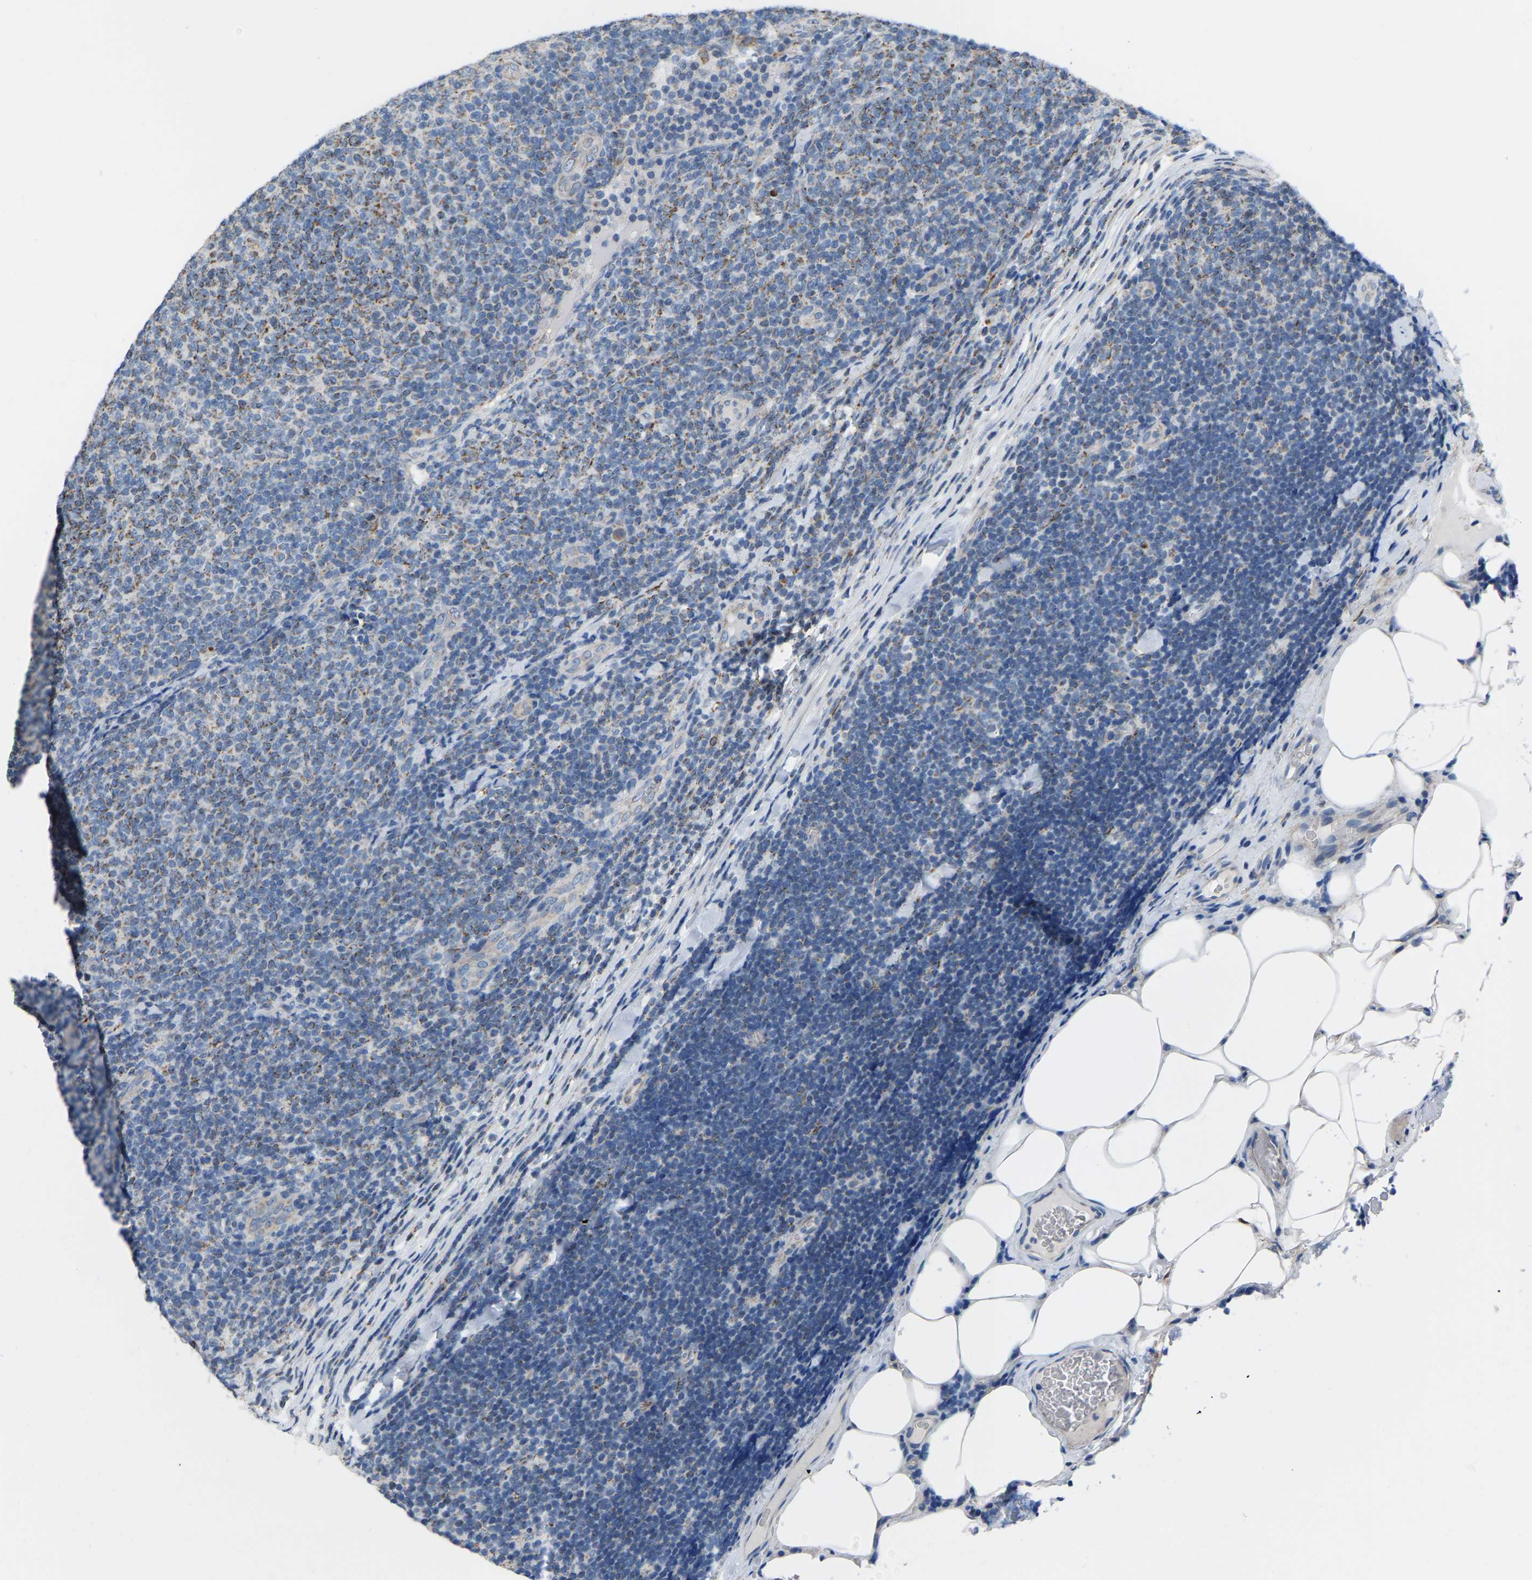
{"staining": {"intensity": "moderate", "quantity": "<25%", "location": "cytoplasmic/membranous"}, "tissue": "lymphoma", "cell_type": "Tumor cells", "image_type": "cancer", "snomed": [{"axis": "morphology", "description": "Malignant lymphoma, non-Hodgkin's type, Low grade"}, {"axis": "topography", "description": "Lymph node"}], "caption": "Human lymphoma stained with a protein marker reveals moderate staining in tumor cells.", "gene": "BCL10", "patient": {"sex": "male", "age": 66}}